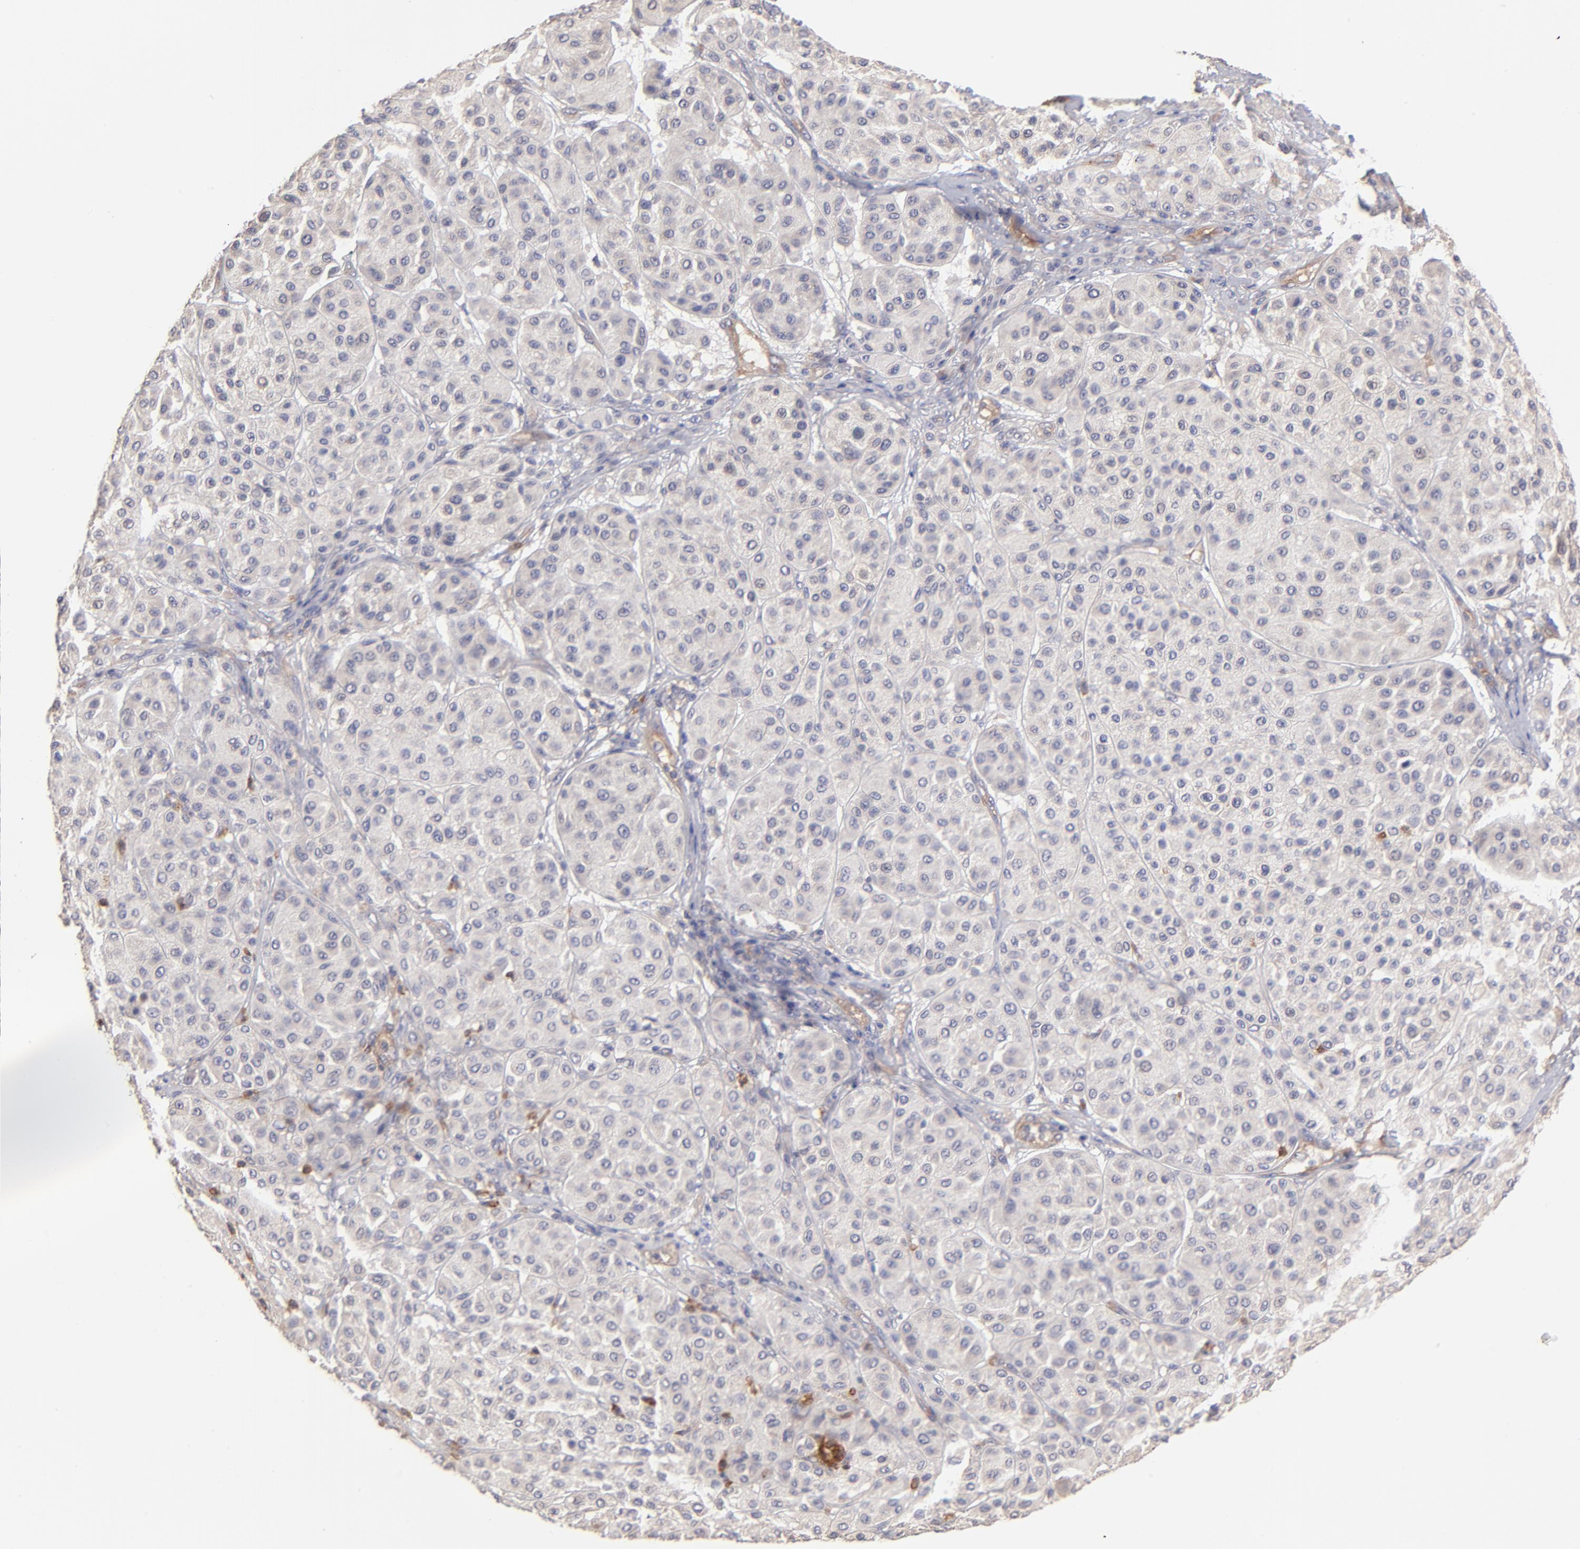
{"staining": {"intensity": "weak", "quantity": "<25%", "location": "cytoplasmic/membranous"}, "tissue": "melanoma", "cell_type": "Tumor cells", "image_type": "cancer", "snomed": [{"axis": "morphology", "description": "Normal tissue, NOS"}, {"axis": "morphology", "description": "Malignant melanoma, Metastatic site"}, {"axis": "topography", "description": "Skin"}], "caption": "IHC of malignant melanoma (metastatic site) demonstrates no expression in tumor cells.", "gene": "ASB7", "patient": {"sex": "male", "age": 41}}